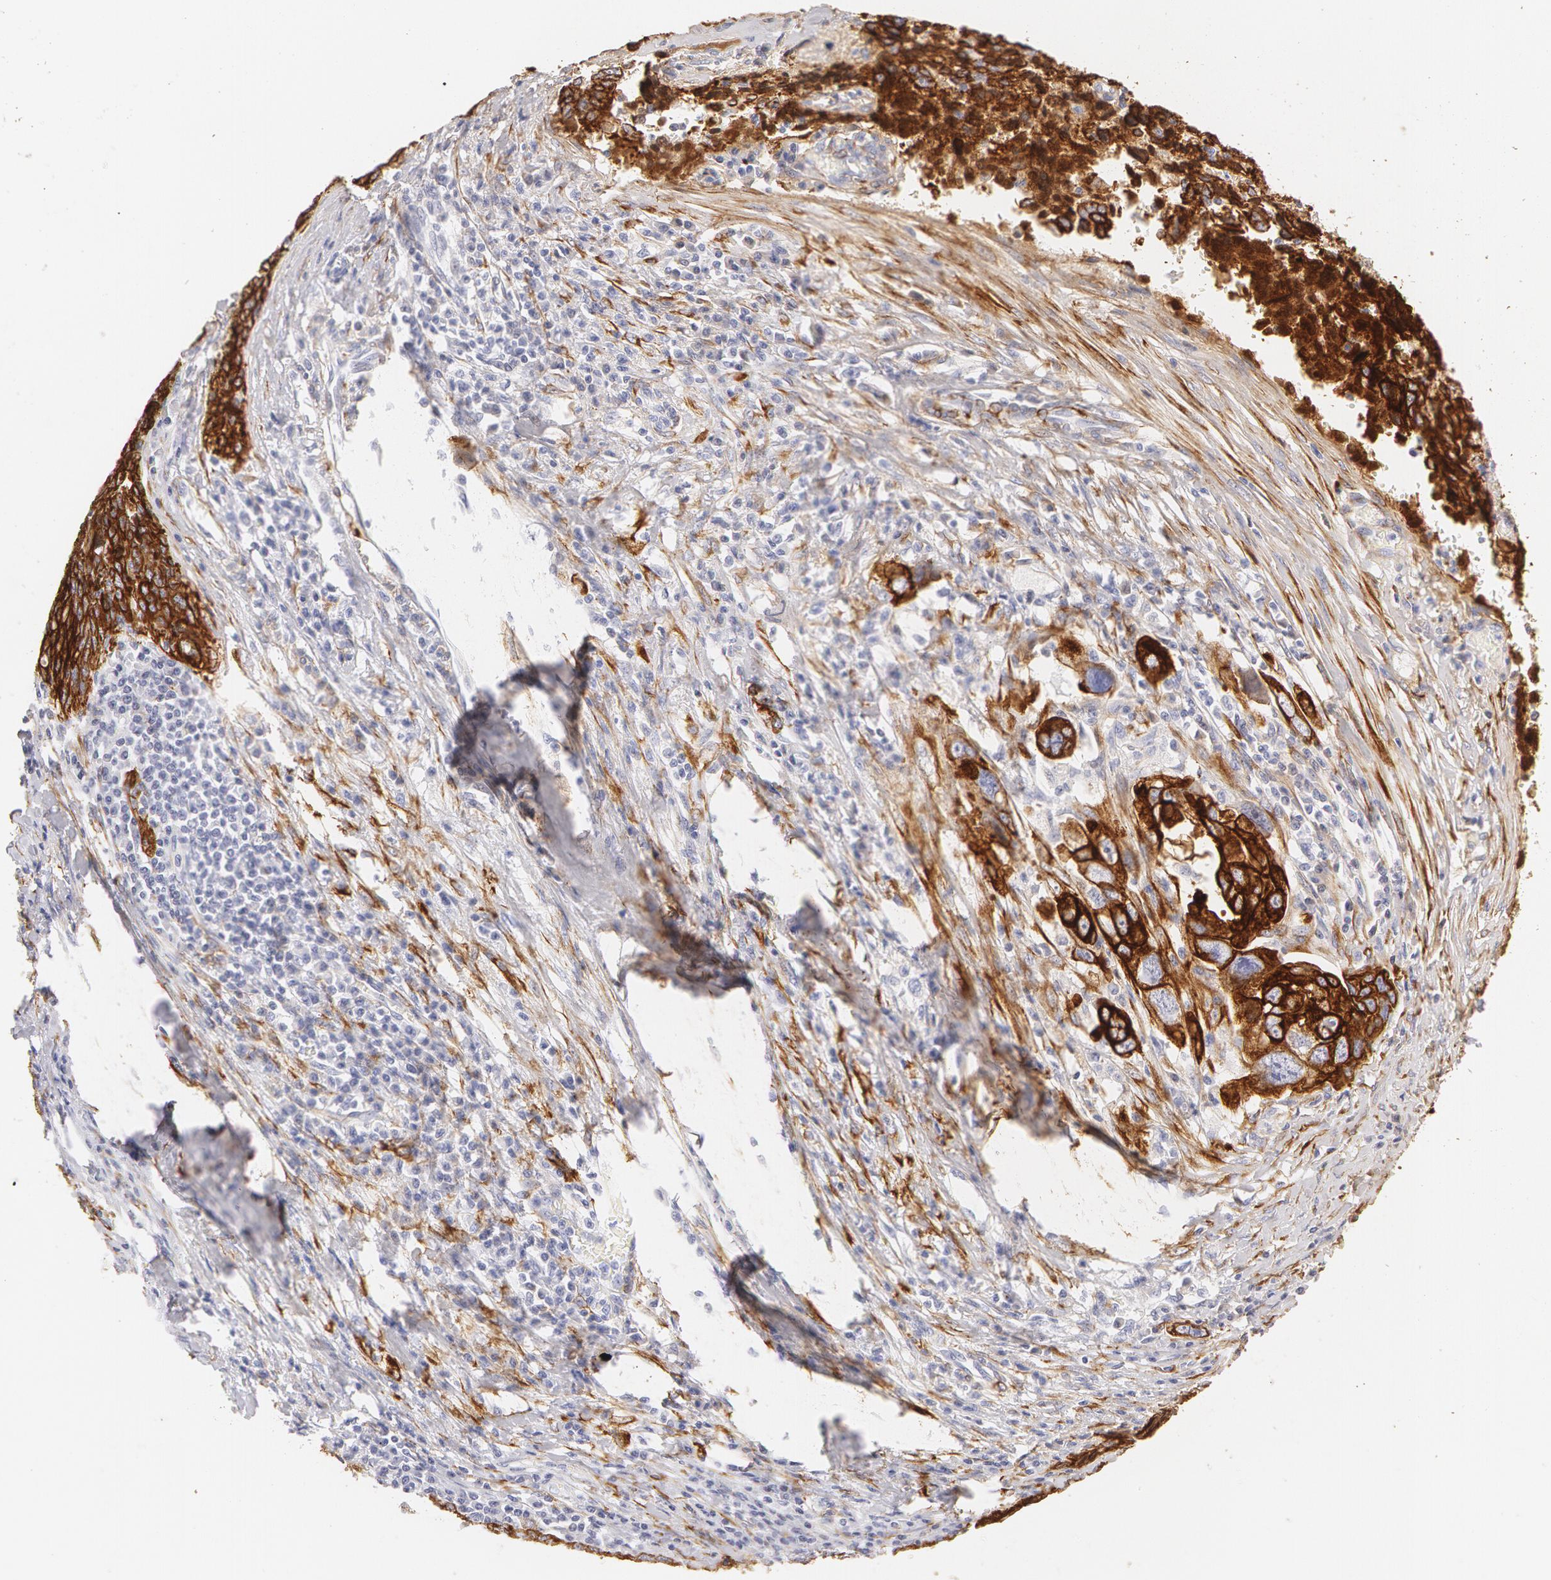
{"staining": {"intensity": "strong", "quantity": ">75%", "location": "cytoplasmic/membranous"}, "tissue": "ovarian cancer", "cell_type": "Tumor cells", "image_type": "cancer", "snomed": [{"axis": "morphology", "description": "Carcinoma, endometroid"}, {"axis": "topography", "description": "Ovary"}], "caption": "Immunohistochemistry (IHC) (DAB) staining of ovarian endometroid carcinoma exhibits strong cytoplasmic/membranous protein expression in approximately >75% of tumor cells. (DAB (3,3'-diaminobenzidine) = brown stain, brightfield microscopy at high magnification).", "gene": "KRT8", "patient": {"sex": "female", "age": 75}}